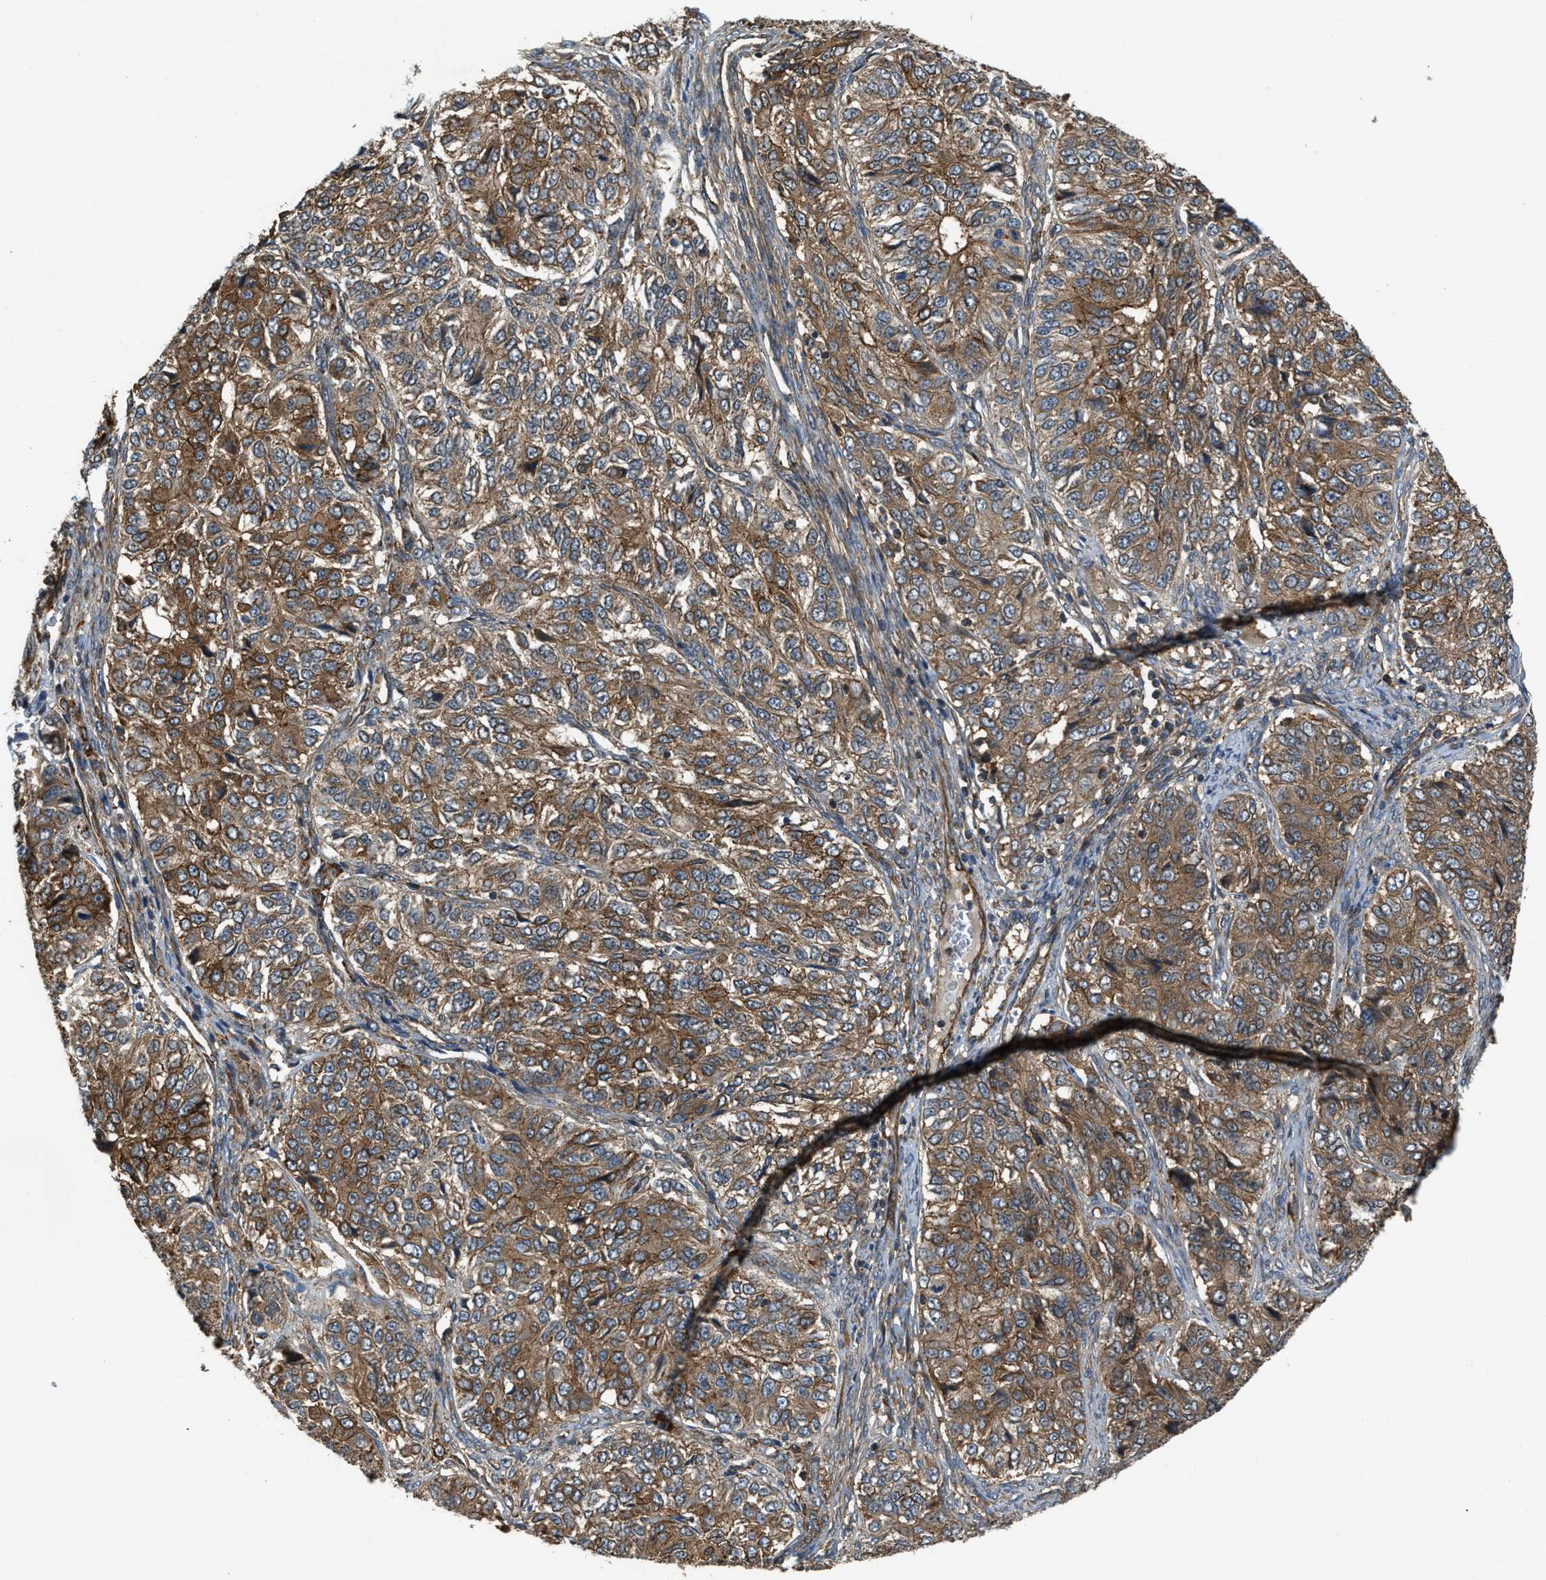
{"staining": {"intensity": "moderate", "quantity": ">75%", "location": "cytoplasmic/membranous"}, "tissue": "ovarian cancer", "cell_type": "Tumor cells", "image_type": "cancer", "snomed": [{"axis": "morphology", "description": "Carcinoma, endometroid"}, {"axis": "topography", "description": "Ovary"}], "caption": "IHC photomicrograph of human ovarian endometroid carcinoma stained for a protein (brown), which shows medium levels of moderate cytoplasmic/membranous positivity in approximately >75% of tumor cells.", "gene": "BAG4", "patient": {"sex": "female", "age": 51}}